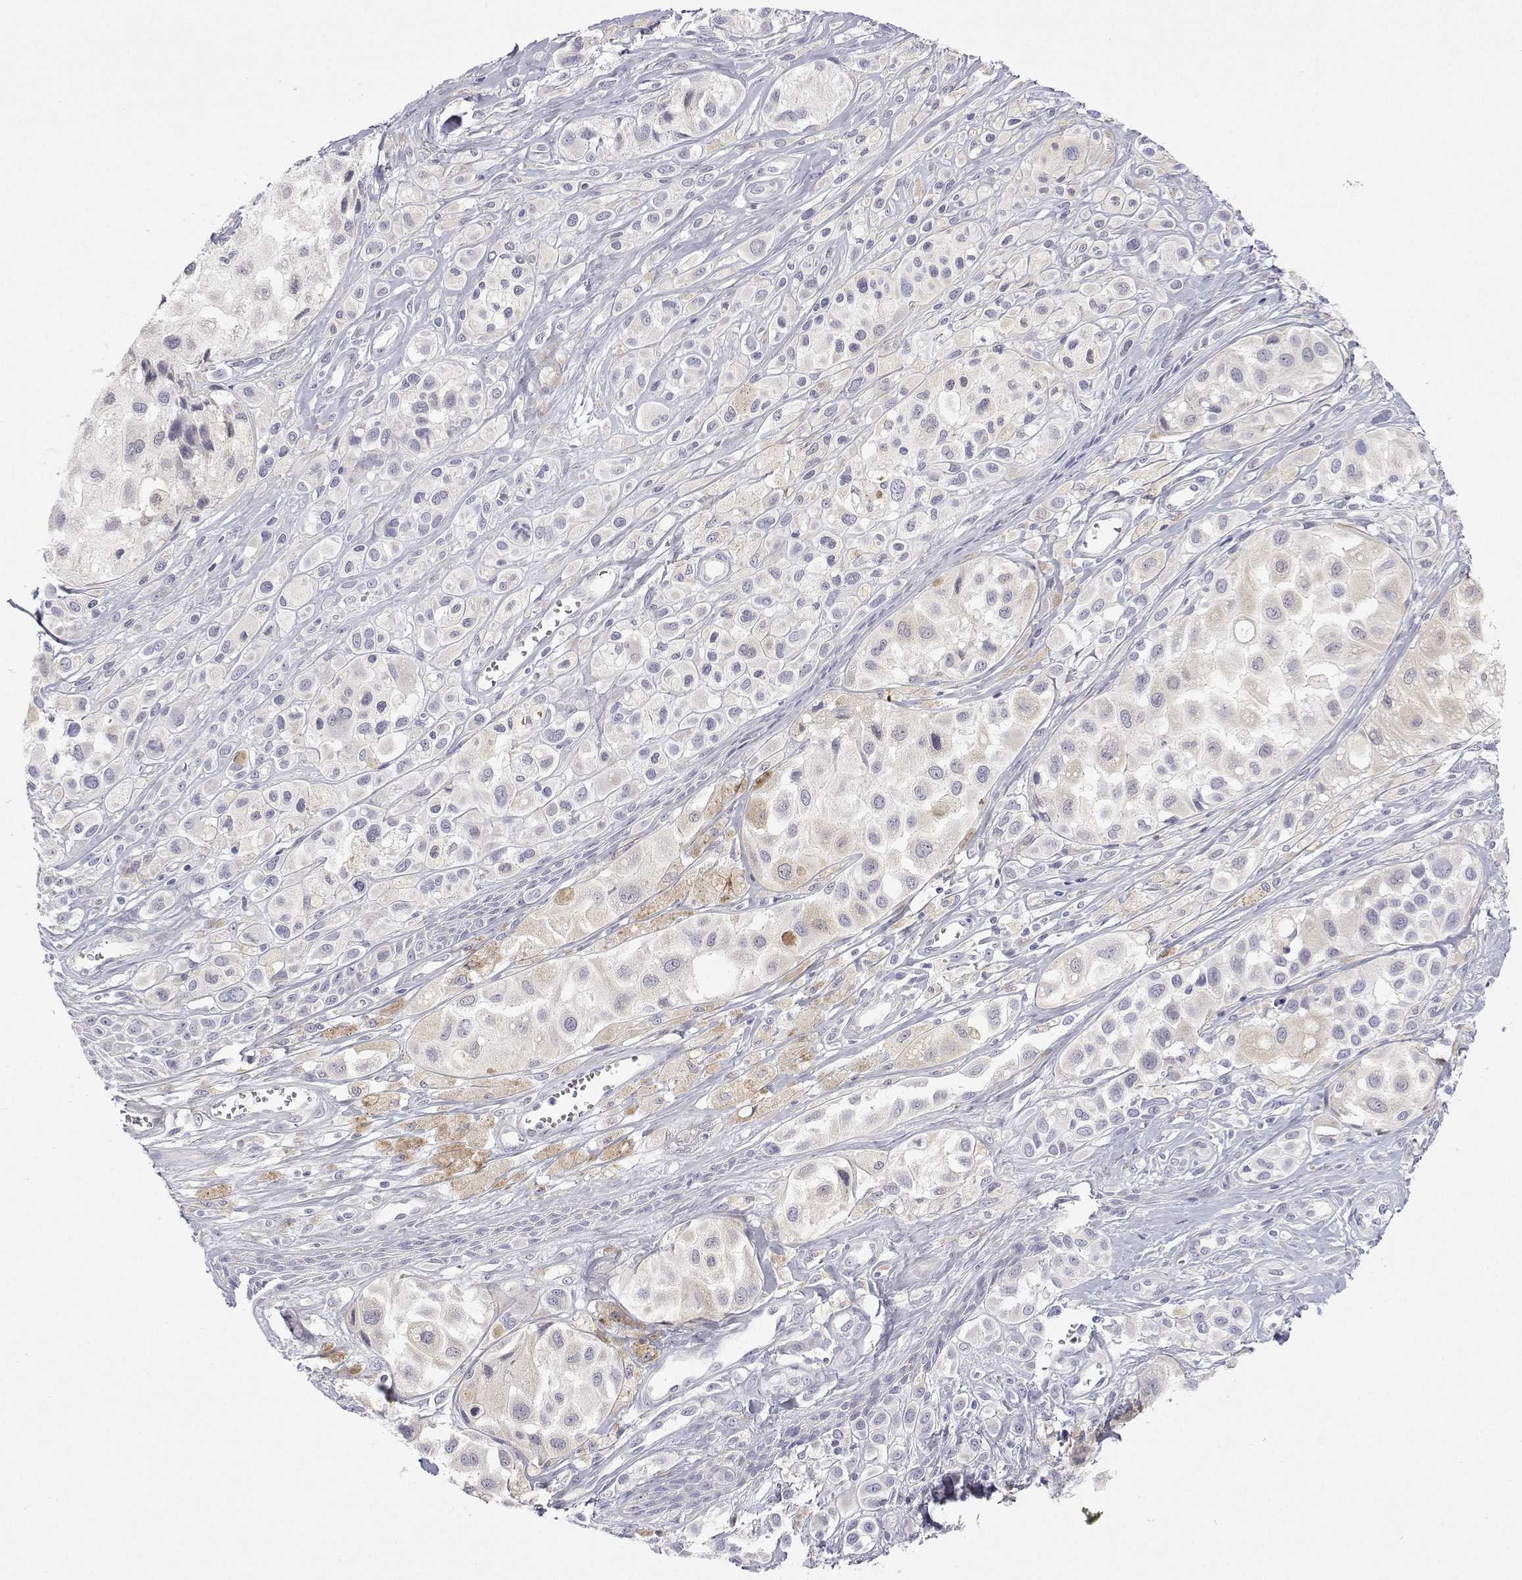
{"staining": {"intensity": "negative", "quantity": "none", "location": "none"}, "tissue": "melanoma", "cell_type": "Tumor cells", "image_type": "cancer", "snomed": [{"axis": "morphology", "description": "Malignant melanoma, NOS"}, {"axis": "topography", "description": "Skin"}], "caption": "Immunohistochemistry micrograph of neoplastic tissue: human malignant melanoma stained with DAB exhibits no significant protein positivity in tumor cells.", "gene": "ANKRD65", "patient": {"sex": "male", "age": 77}}